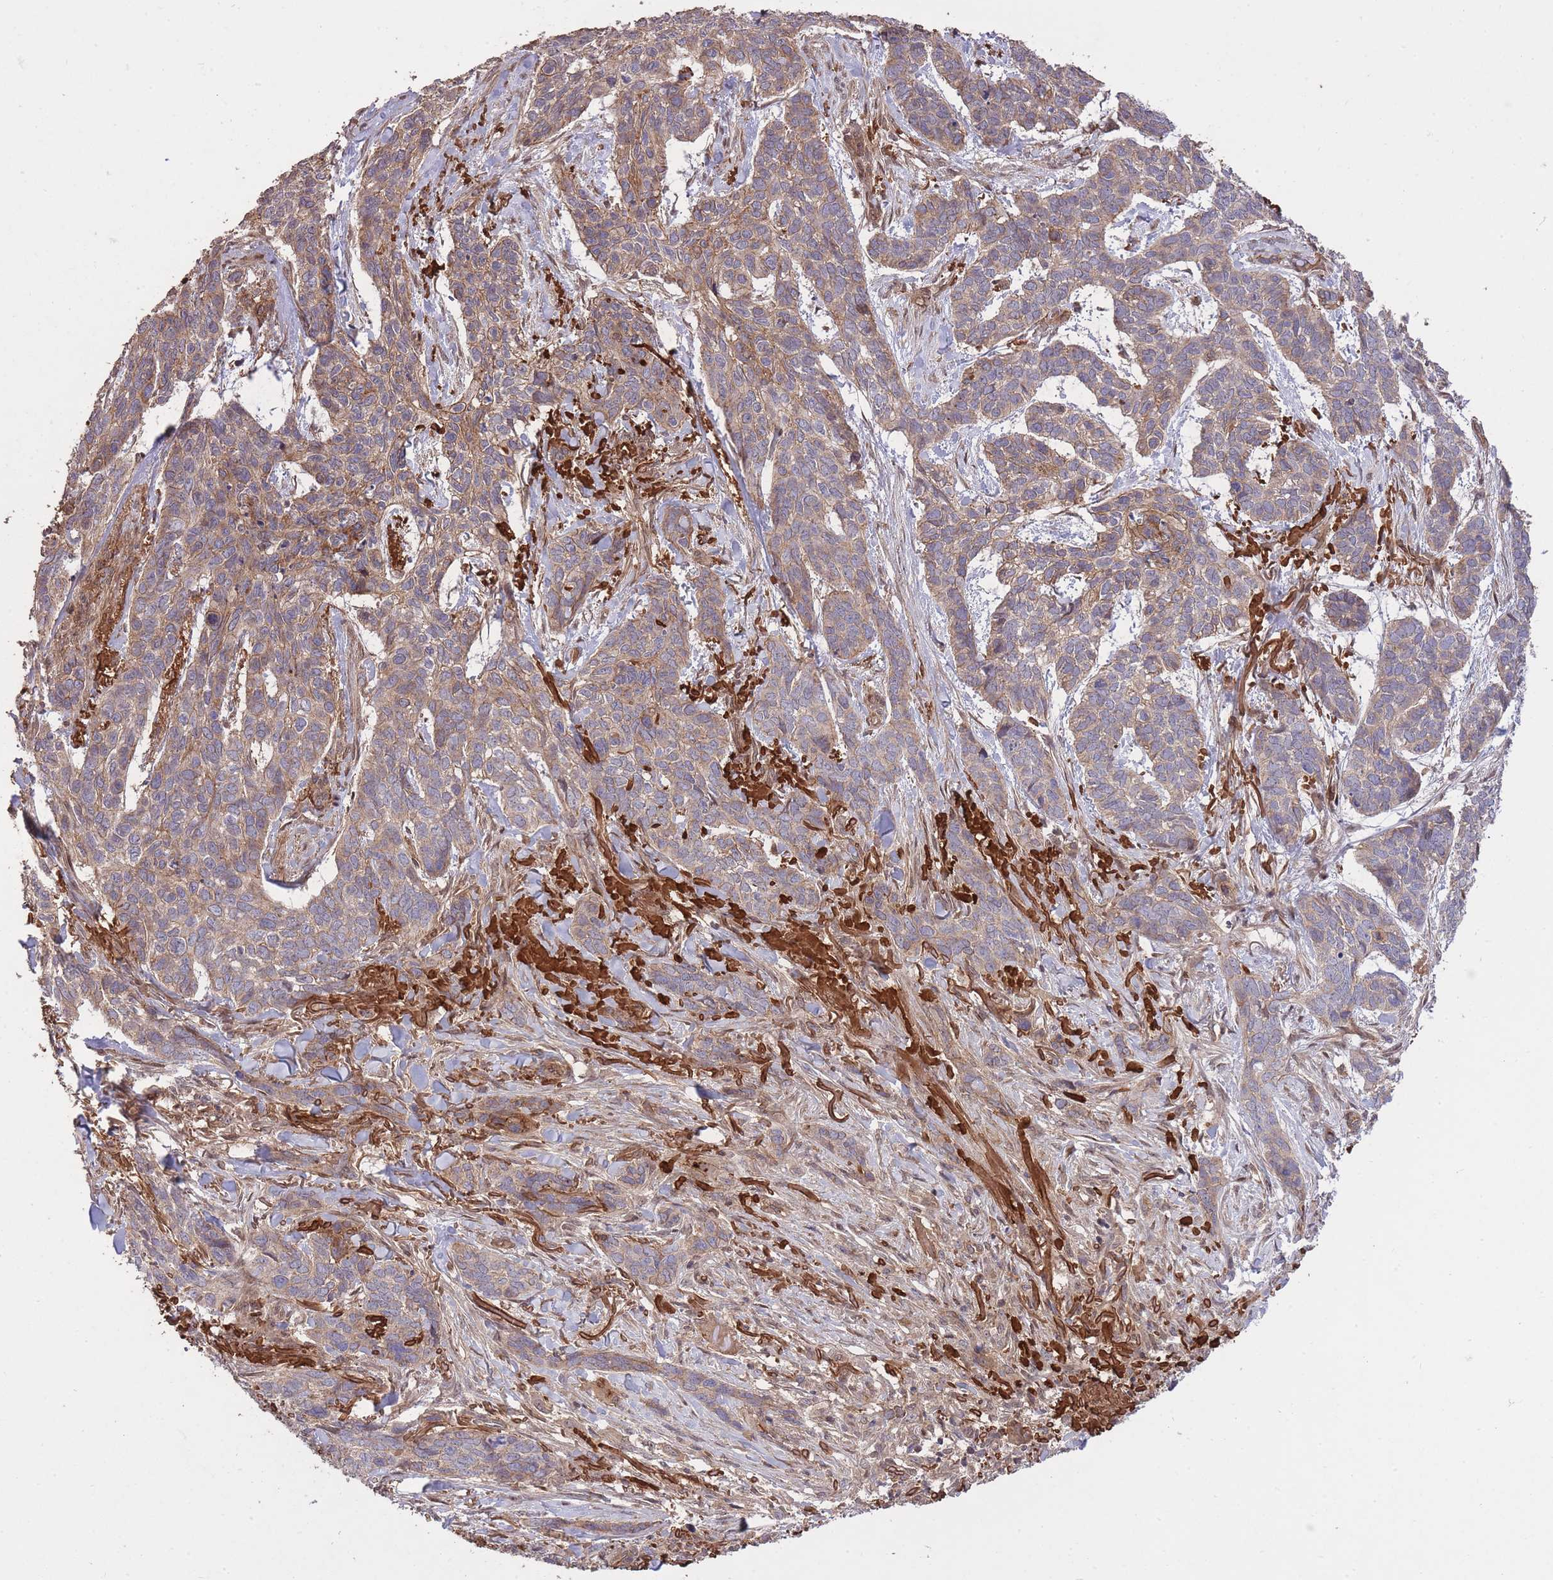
{"staining": {"intensity": "moderate", "quantity": "25%-75%", "location": "cytoplasmic/membranous"}, "tissue": "skin cancer", "cell_type": "Tumor cells", "image_type": "cancer", "snomed": [{"axis": "morphology", "description": "Basal cell carcinoma"}, {"axis": "topography", "description": "Skin"}], "caption": "DAB immunohistochemical staining of human basal cell carcinoma (skin) displays moderate cytoplasmic/membranous protein expression in approximately 25%-75% of tumor cells.", "gene": "PLD1", "patient": {"sex": "male", "age": 86}}